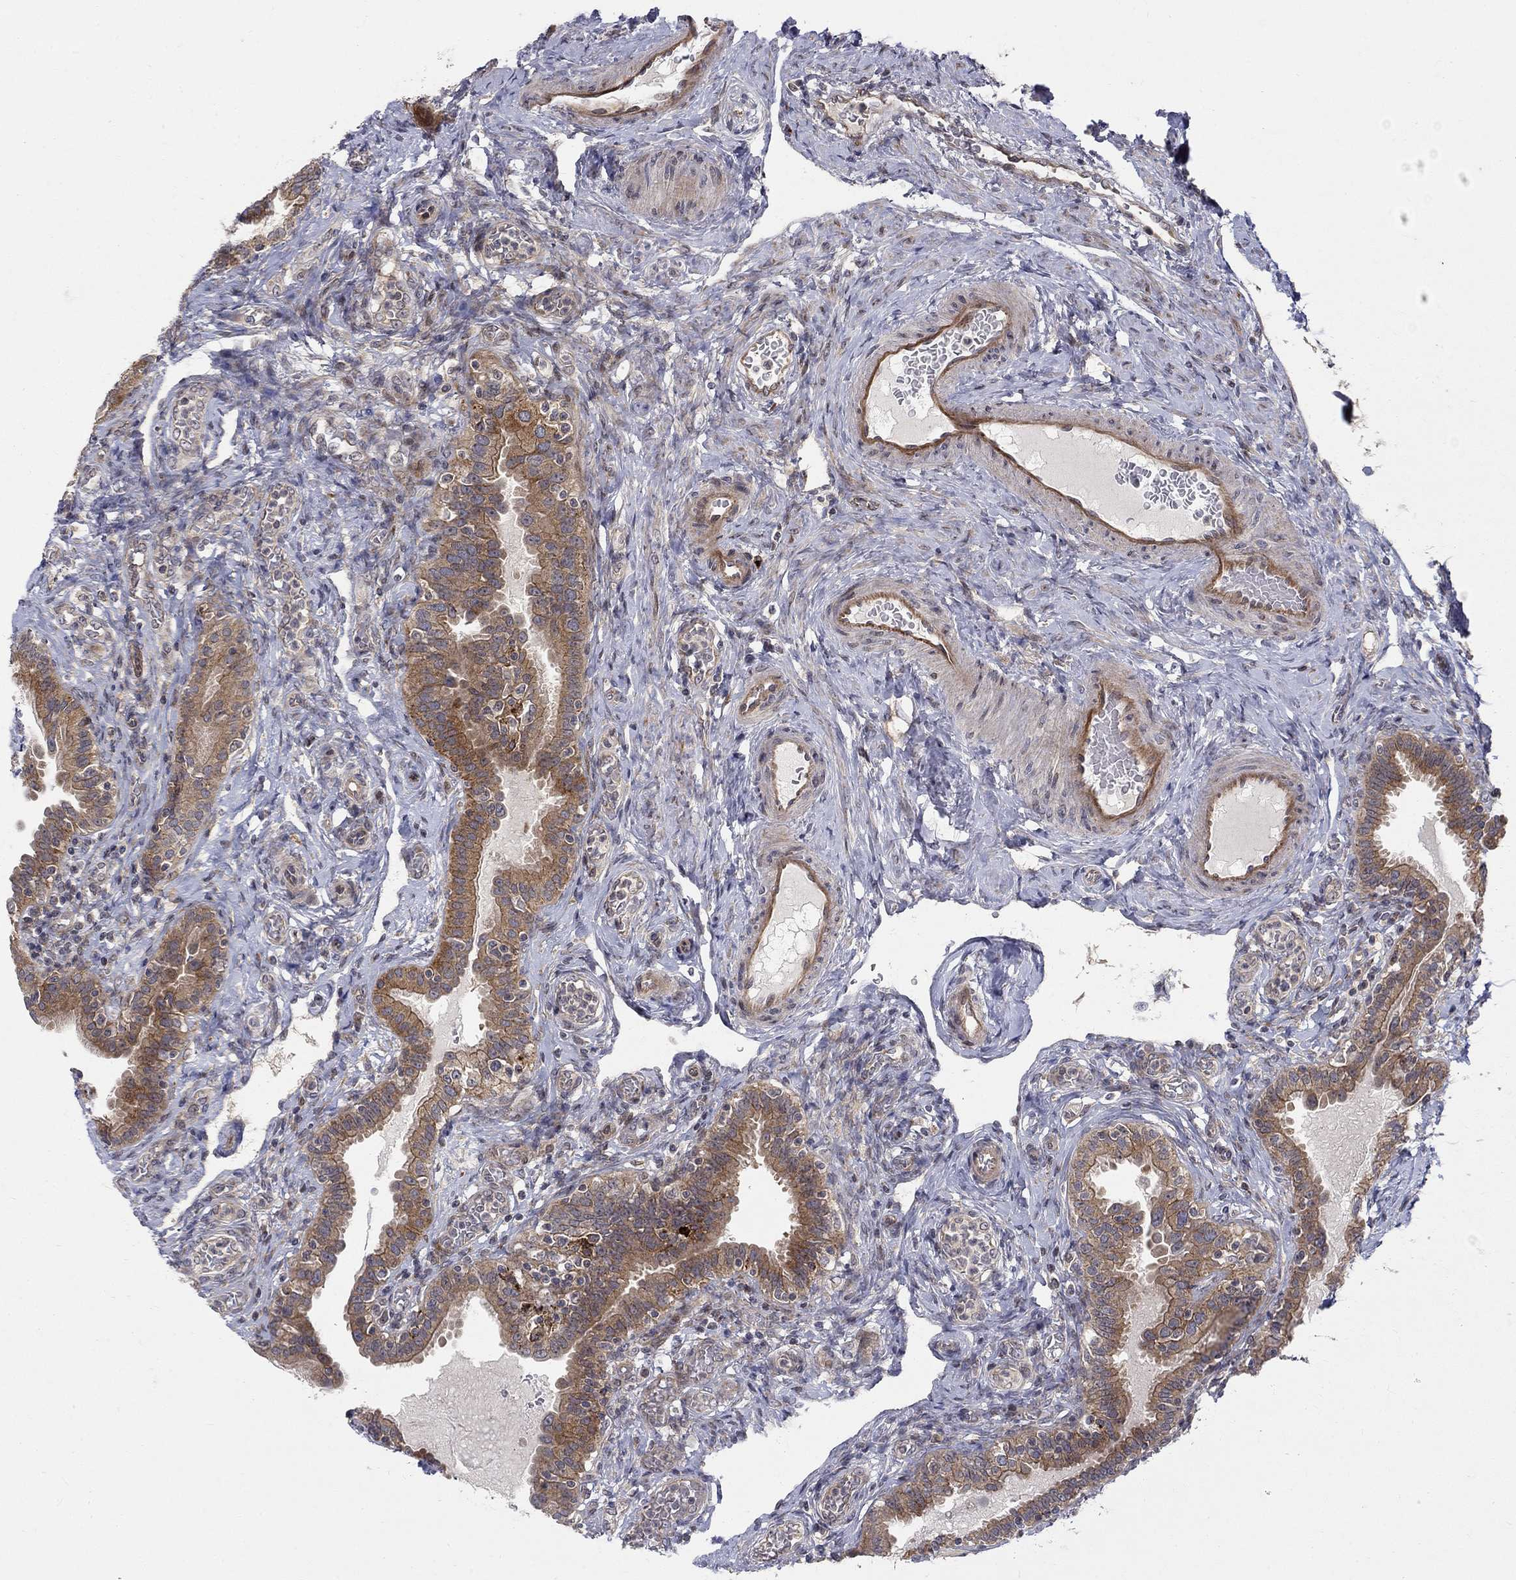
{"staining": {"intensity": "moderate", "quantity": ">75%", "location": "cytoplasmic/membranous"}, "tissue": "fallopian tube", "cell_type": "Glandular cells", "image_type": "normal", "snomed": [{"axis": "morphology", "description": "Normal tissue, NOS"}, {"axis": "topography", "description": "Fallopian tube"}, {"axis": "topography", "description": "Ovary"}], "caption": "The histopathology image exhibits immunohistochemical staining of benign fallopian tube. There is moderate cytoplasmic/membranous staining is present in about >75% of glandular cells. (Brightfield microscopy of DAB IHC at high magnification).", "gene": "WDR19", "patient": {"sex": "female", "age": 41}}